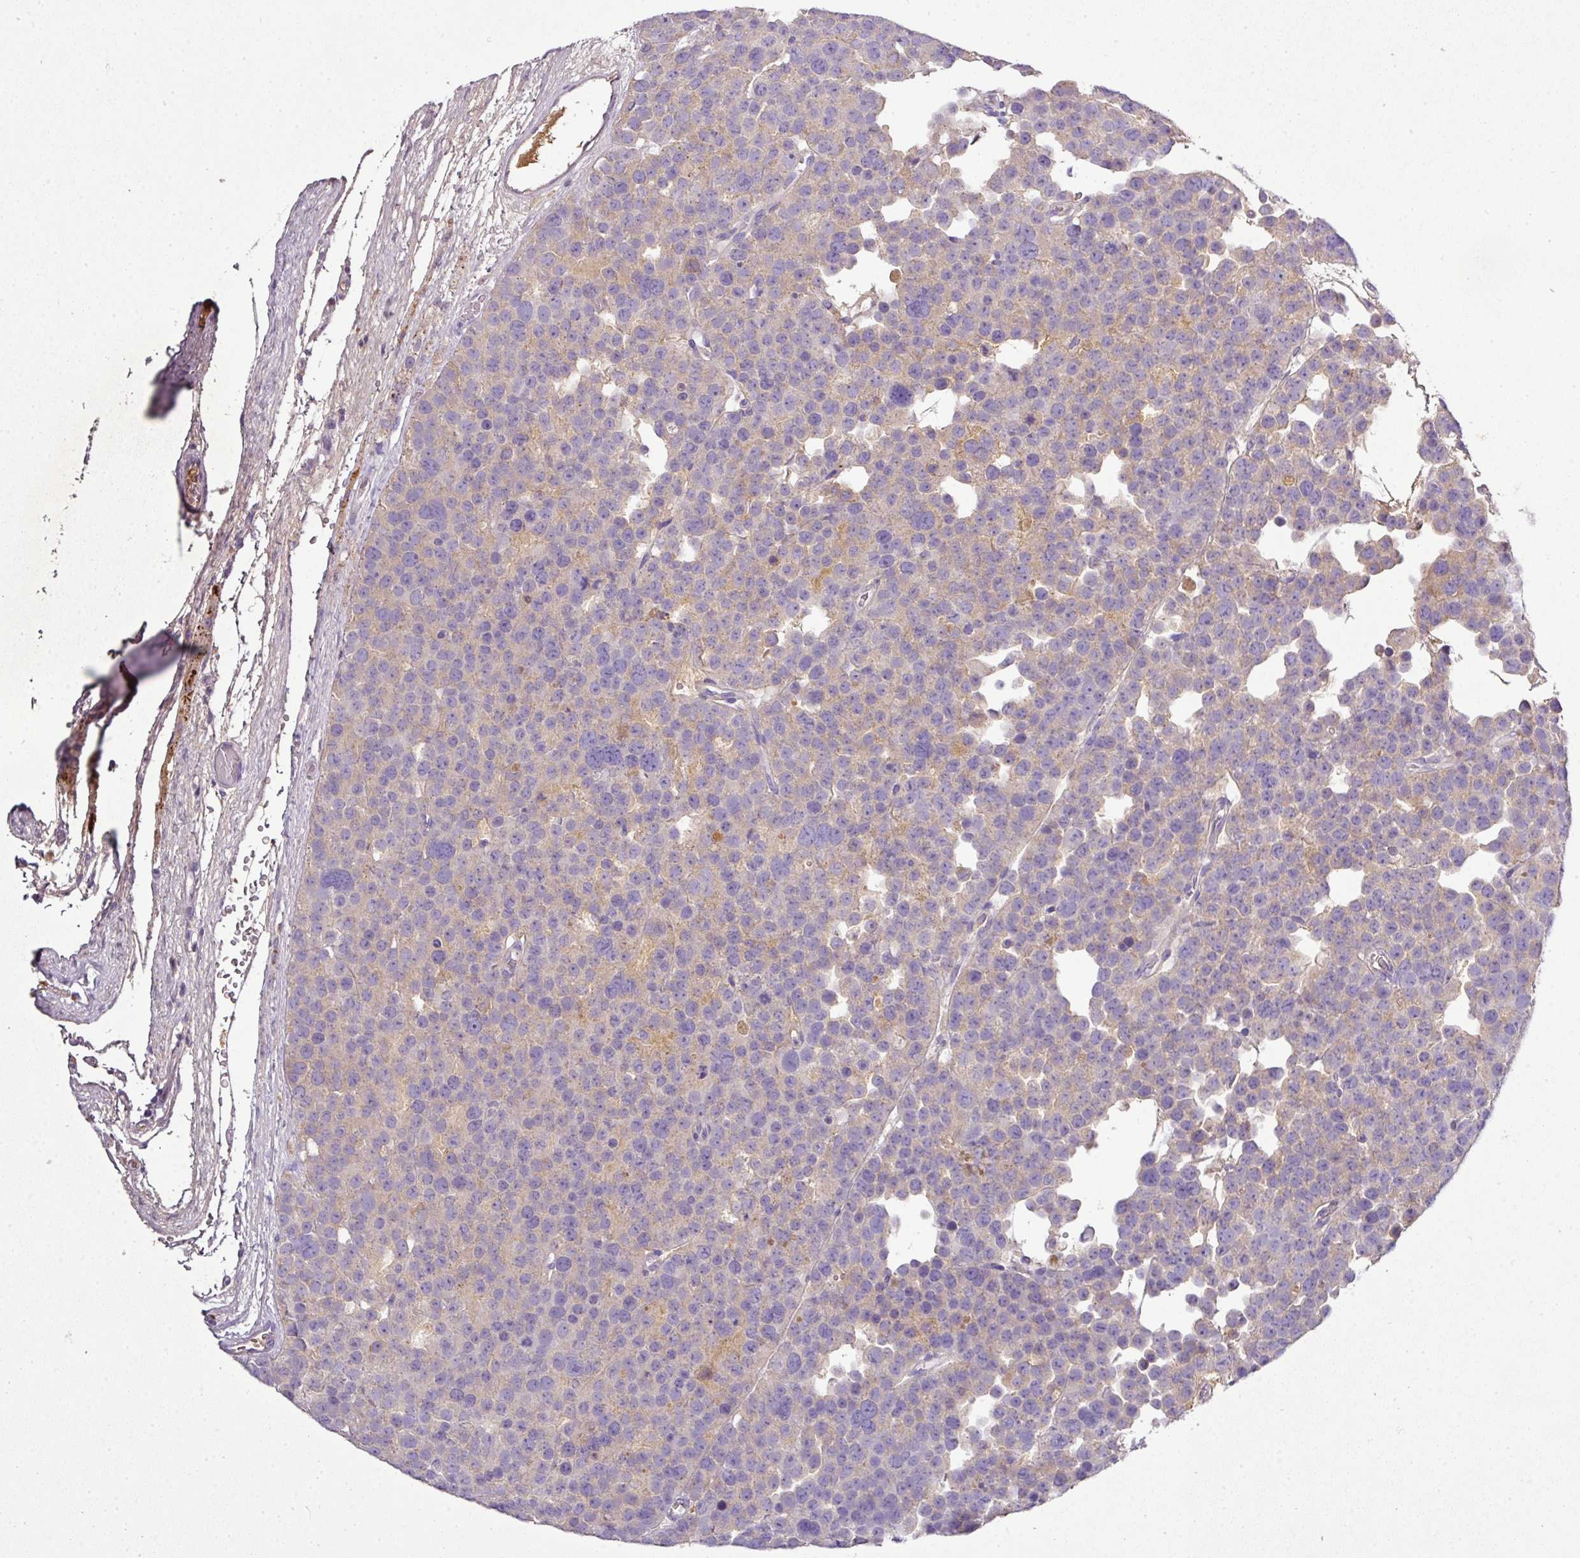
{"staining": {"intensity": "weak", "quantity": "<25%", "location": "cytoplasmic/membranous"}, "tissue": "testis cancer", "cell_type": "Tumor cells", "image_type": "cancer", "snomed": [{"axis": "morphology", "description": "Seminoma, NOS"}, {"axis": "topography", "description": "Testis"}], "caption": "An immunohistochemistry micrograph of testis cancer (seminoma) is shown. There is no staining in tumor cells of testis cancer (seminoma). (Immunohistochemistry (ihc), brightfield microscopy, high magnification).", "gene": "CAB39L", "patient": {"sex": "male", "age": 71}}